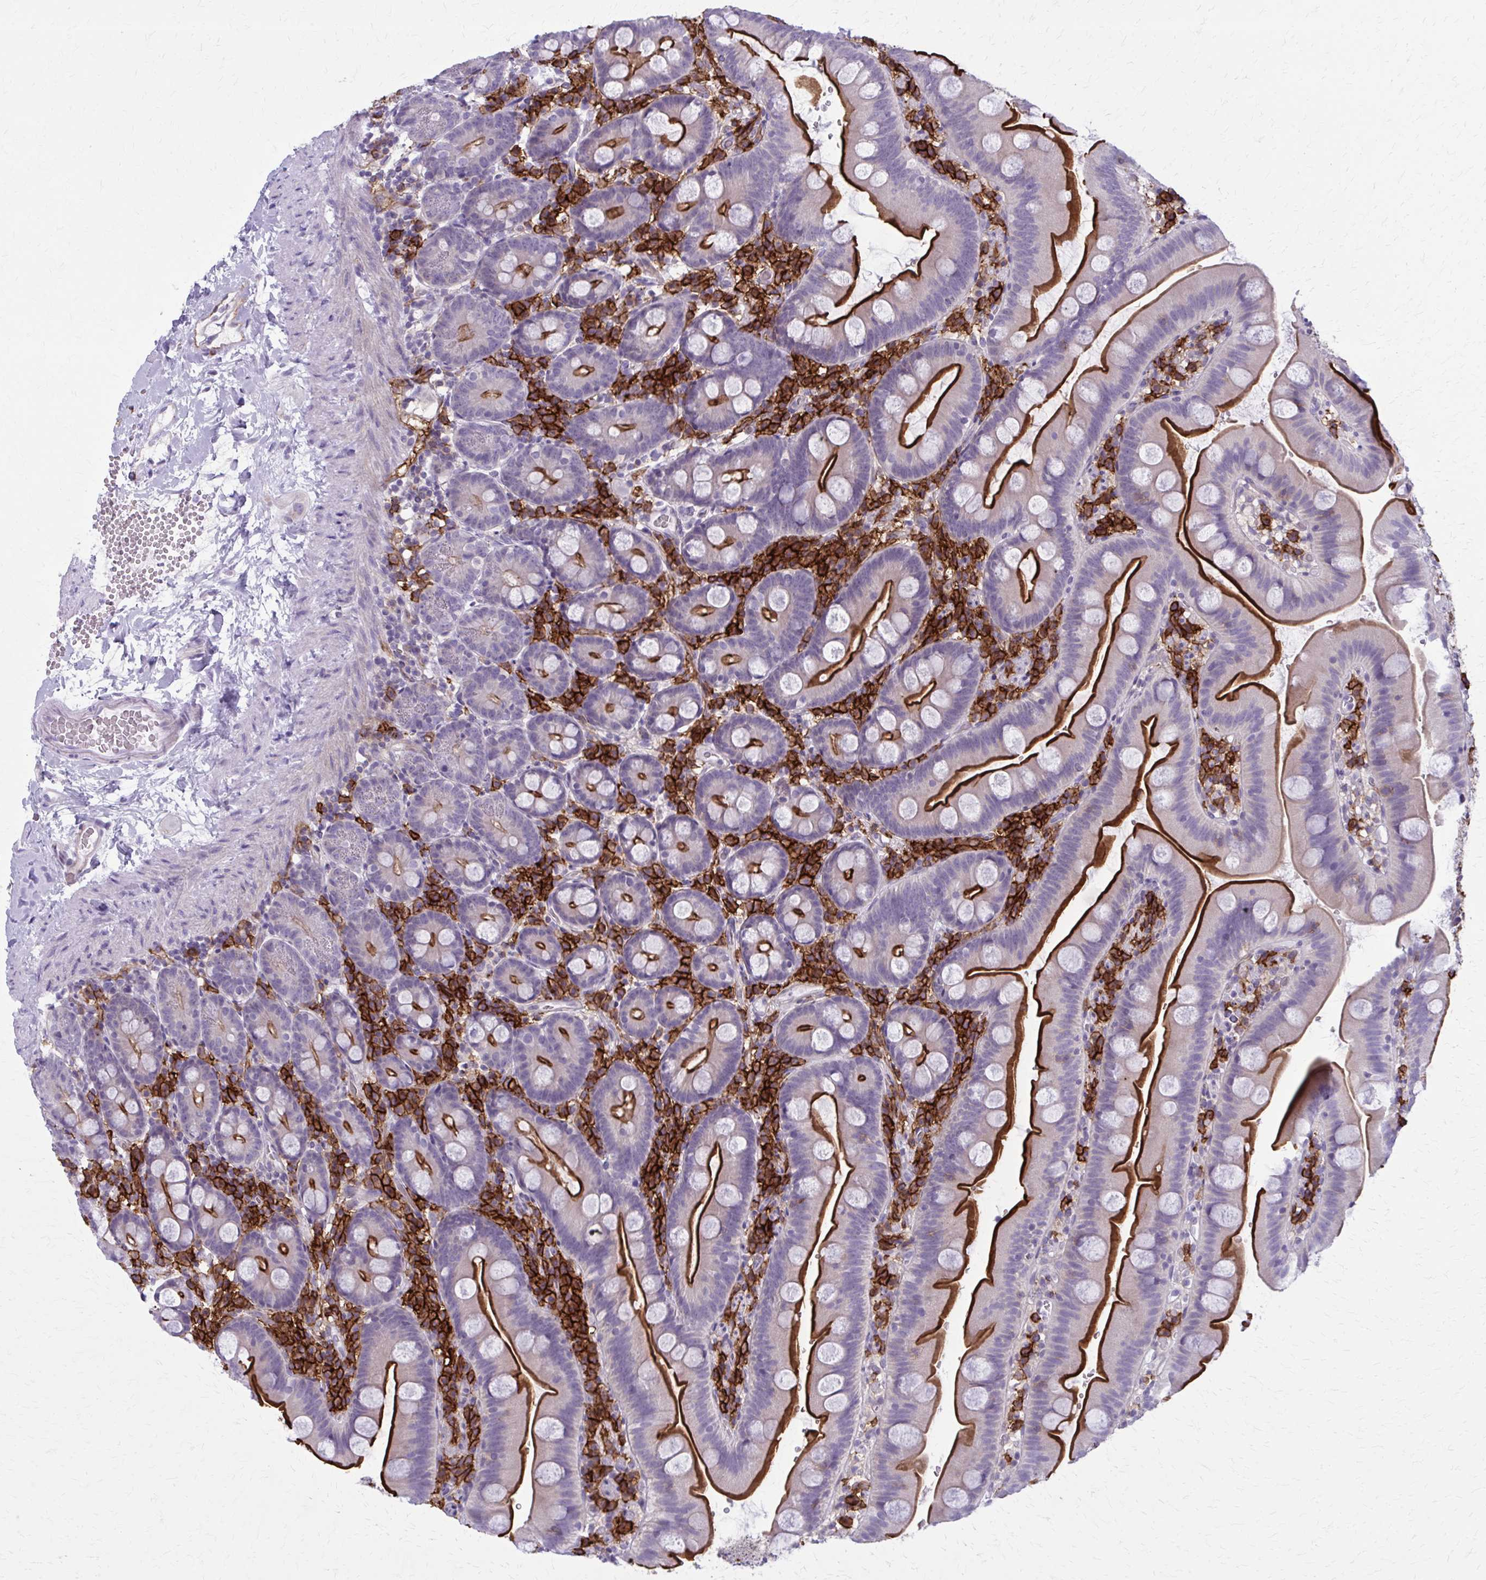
{"staining": {"intensity": "strong", "quantity": ">75%", "location": "cytoplasmic/membranous"}, "tissue": "small intestine", "cell_type": "Glandular cells", "image_type": "normal", "snomed": [{"axis": "morphology", "description": "Normal tissue, NOS"}, {"axis": "topography", "description": "Small intestine"}], "caption": "Strong cytoplasmic/membranous protein staining is present in about >75% of glandular cells in small intestine.", "gene": "CD38", "patient": {"sex": "female", "age": 68}}